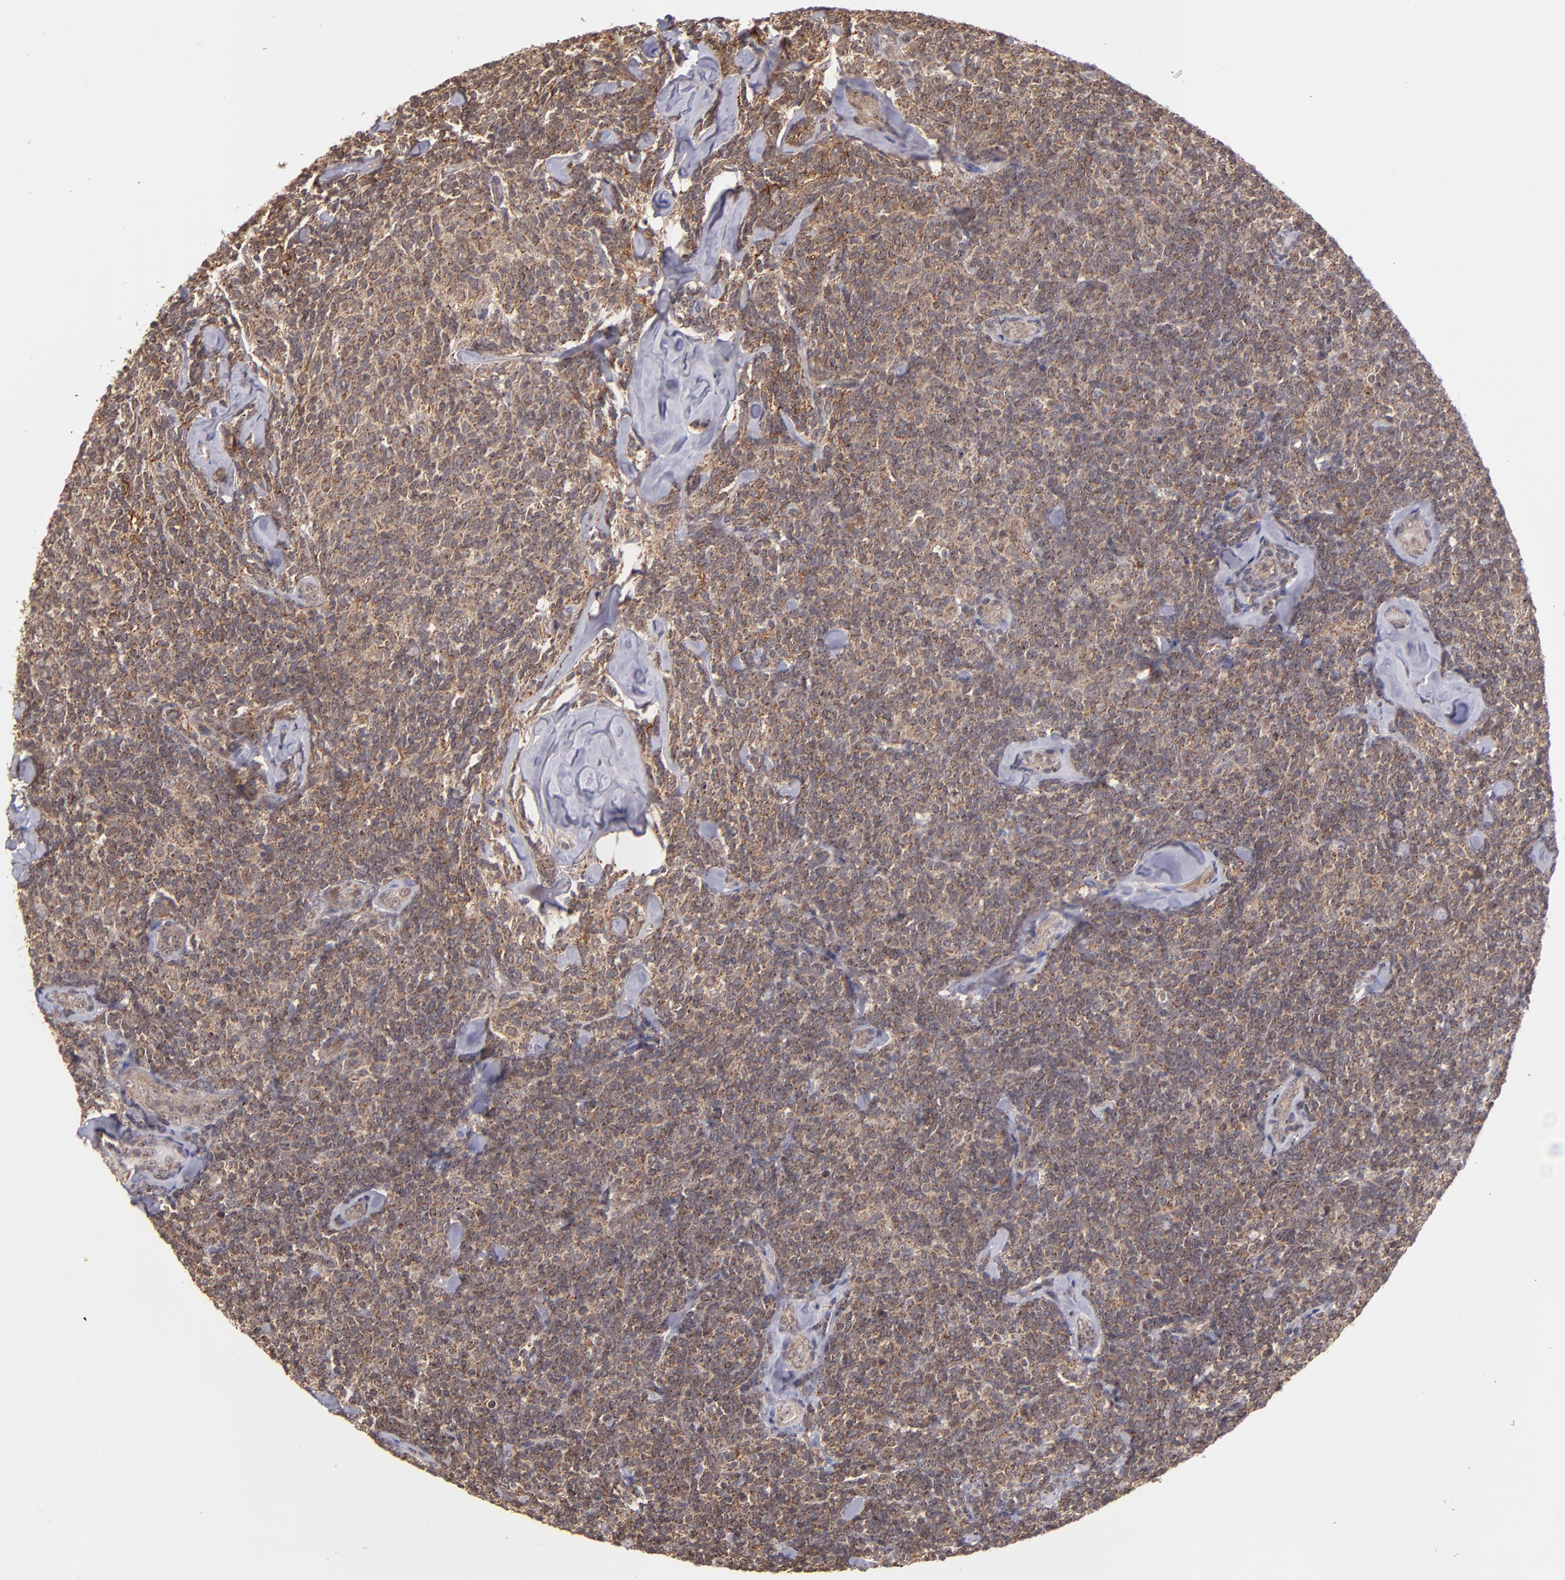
{"staining": {"intensity": "moderate", "quantity": ">75%", "location": "cytoplasmic/membranous"}, "tissue": "lymphoma", "cell_type": "Tumor cells", "image_type": "cancer", "snomed": [{"axis": "morphology", "description": "Malignant lymphoma, non-Hodgkin's type, Low grade"}, {"axis": "topography", "description": "Lymph node"}], "caption": "DAB (3,3'-diaminobenzidine) immunohistochemical staining of human malignant lymphoma, non-Hodgkin's type (low-grade) displays moderate cytoplasmic/membranous protein staining in approximately >75% of tumor cells. (DAB (3,3'-diaminobenzidine) = brown stain, brightfield microscopy at high magnification).", "gene": "ZFYVE1", "patient": {"sex": "female", "age": 56}}